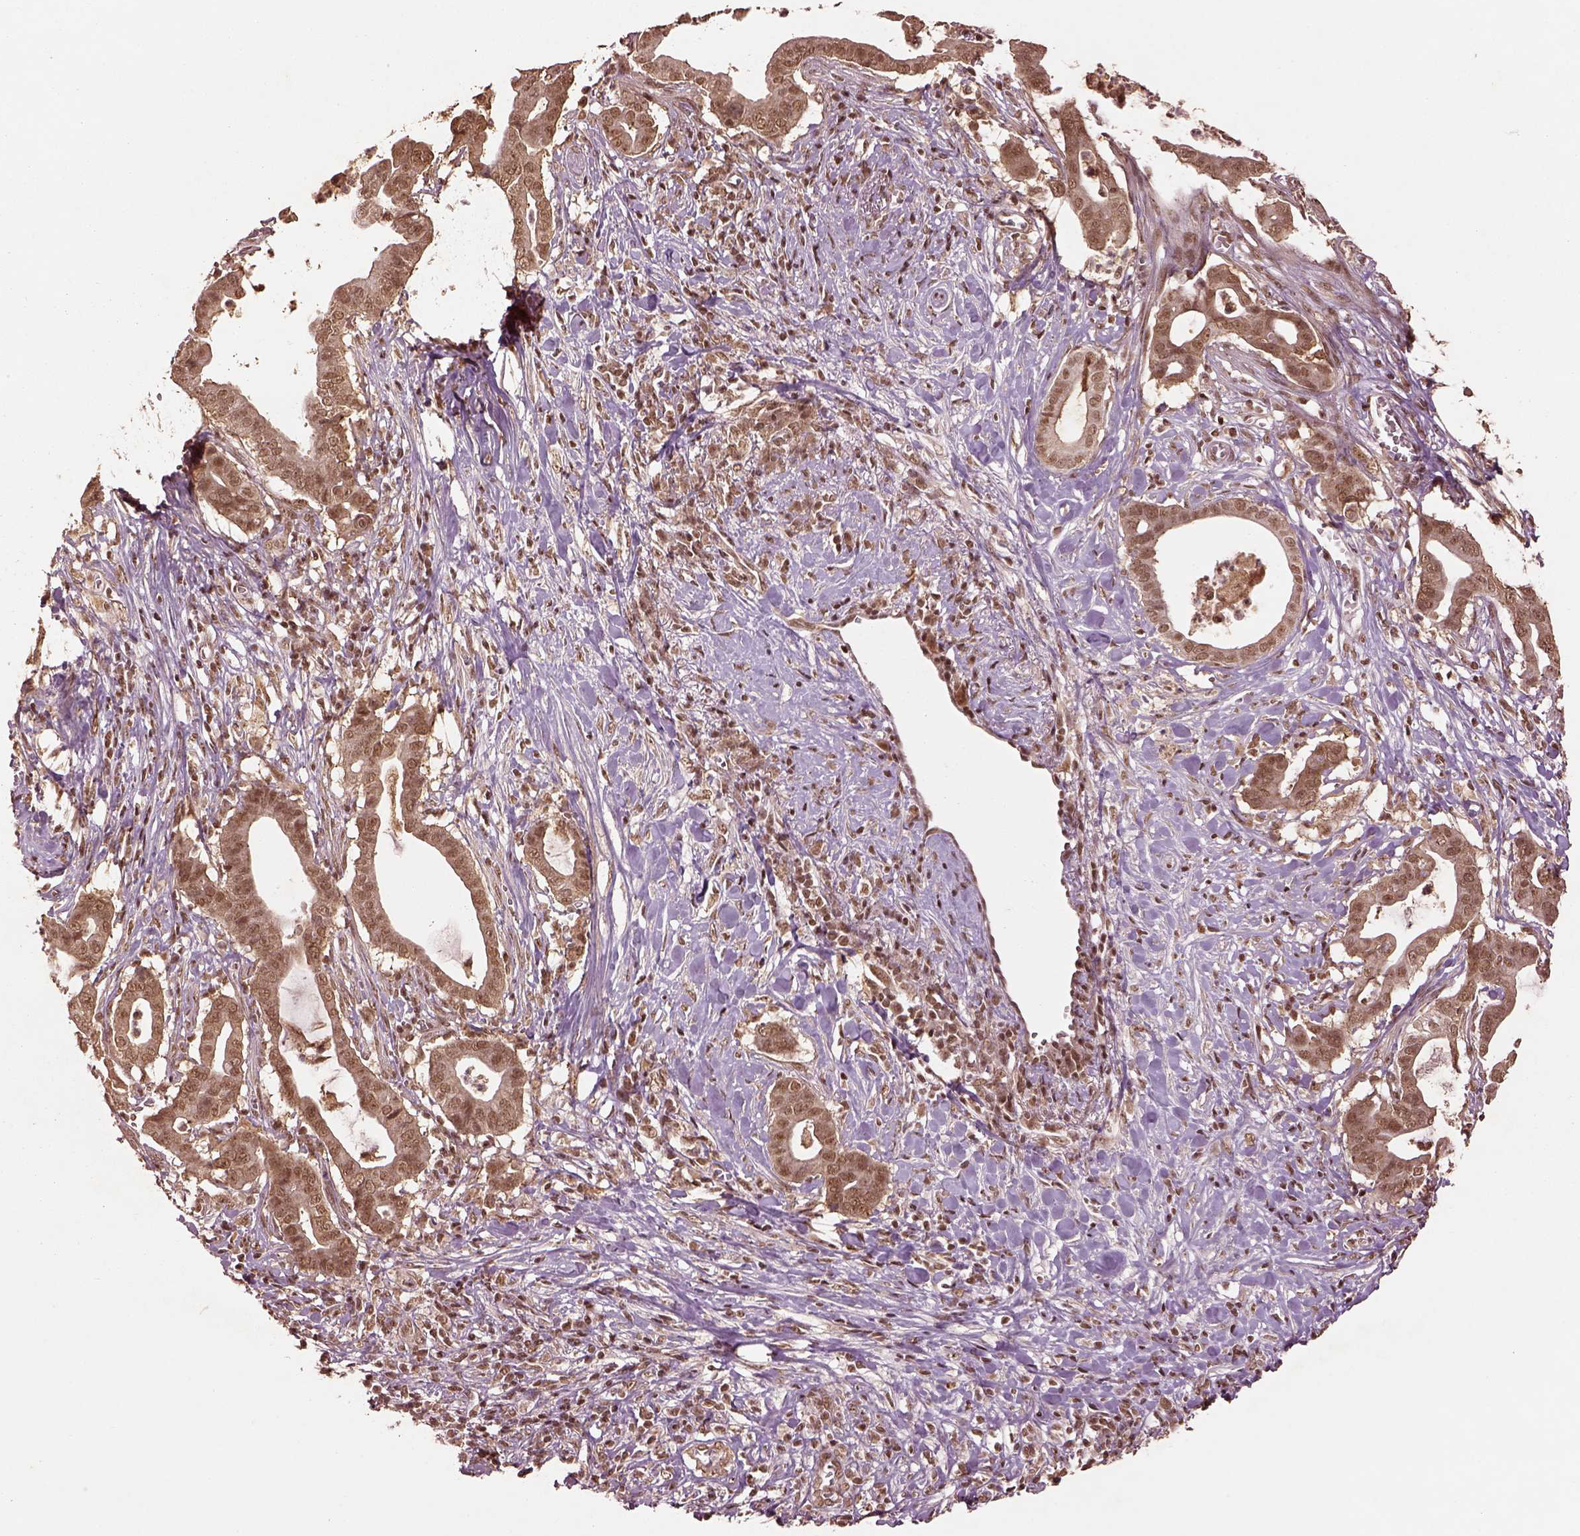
{"staining": {"intensity": "moderate", "quantity": ">75%", "location": "nuclear"}, "tissue": "pancreatic cancer", "cell_type": "Tumor cells", "image_type": "cancer", "snomed": [{"axis": "morphology", "description": "Adenocarcinoma, NOS"}, {"axis": "topography", "description": "Pancreas"}], "caption": "An immunohistochemistry image of tumor tissue is shown. Protein staining in brown highlights moderate nuclear positivity in pancreatic adenocarcinoma within tumor cells. The staining was performed using DAB (3,3'-diaminobenzidine) to visualize the protein expression in brown, while the nuclei were stained in blue with hematoxylin (Magnification: 20x).", "gene": "BRD9", "patient": {"sex": "male", "age": 61}}